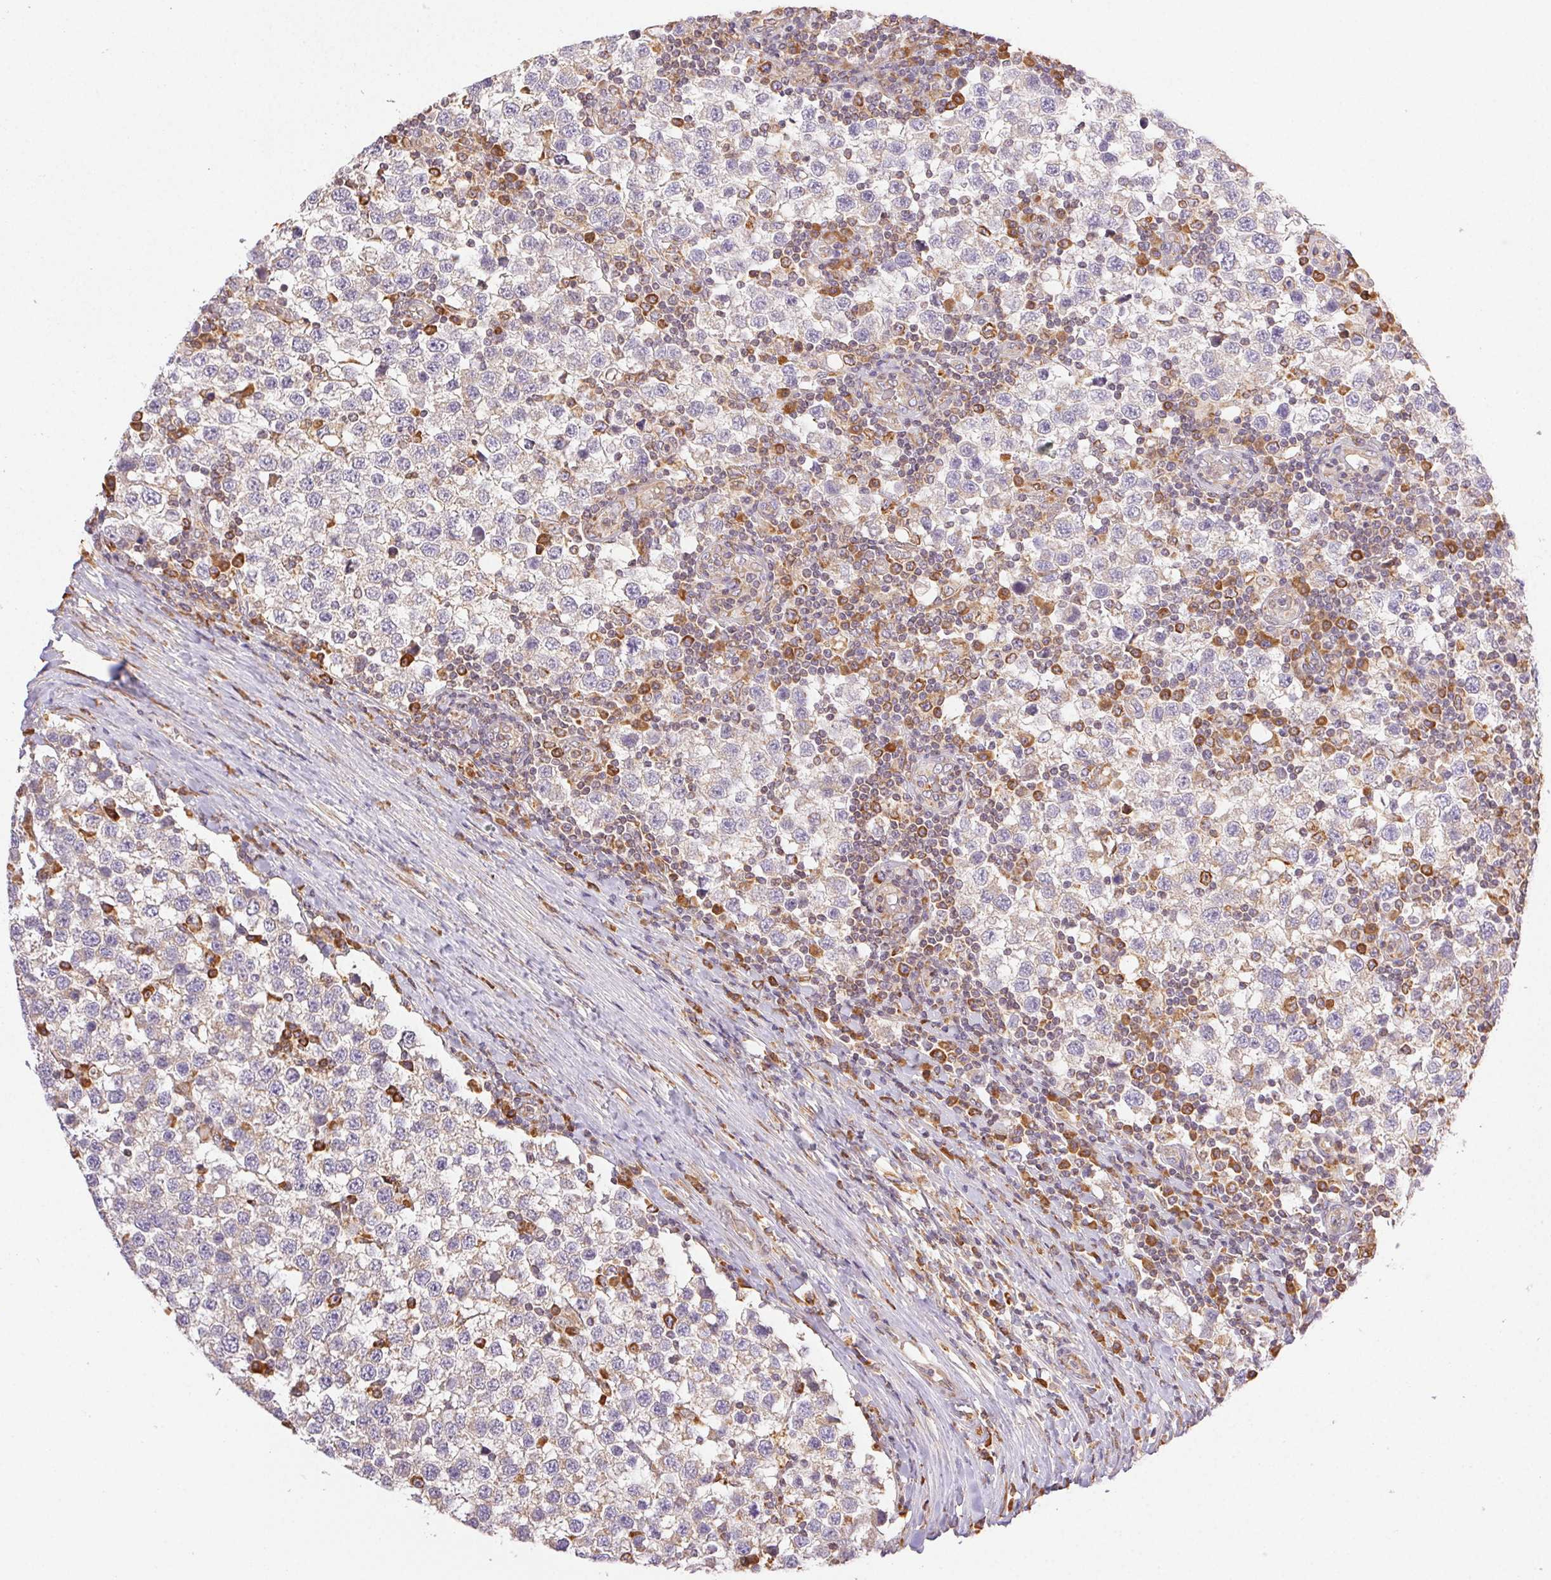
{"staining": {"intensity": "negative", "quantity": "none", "location": "none"}, "tissue": "testis cancer", "cell_type": "Tumor cells", "image_type": "cancer", "snomed": [{"axis": "morphology", "description": "Seminoma, NOS"}, {"axis": "topography", "description": "Testis"}], "caption": "Protein analysis of seminoma (testis) reveals no significant staining in tumor cells.", "gene": "ENTREP1", "patient": {"sex": "male", "age": 34}}